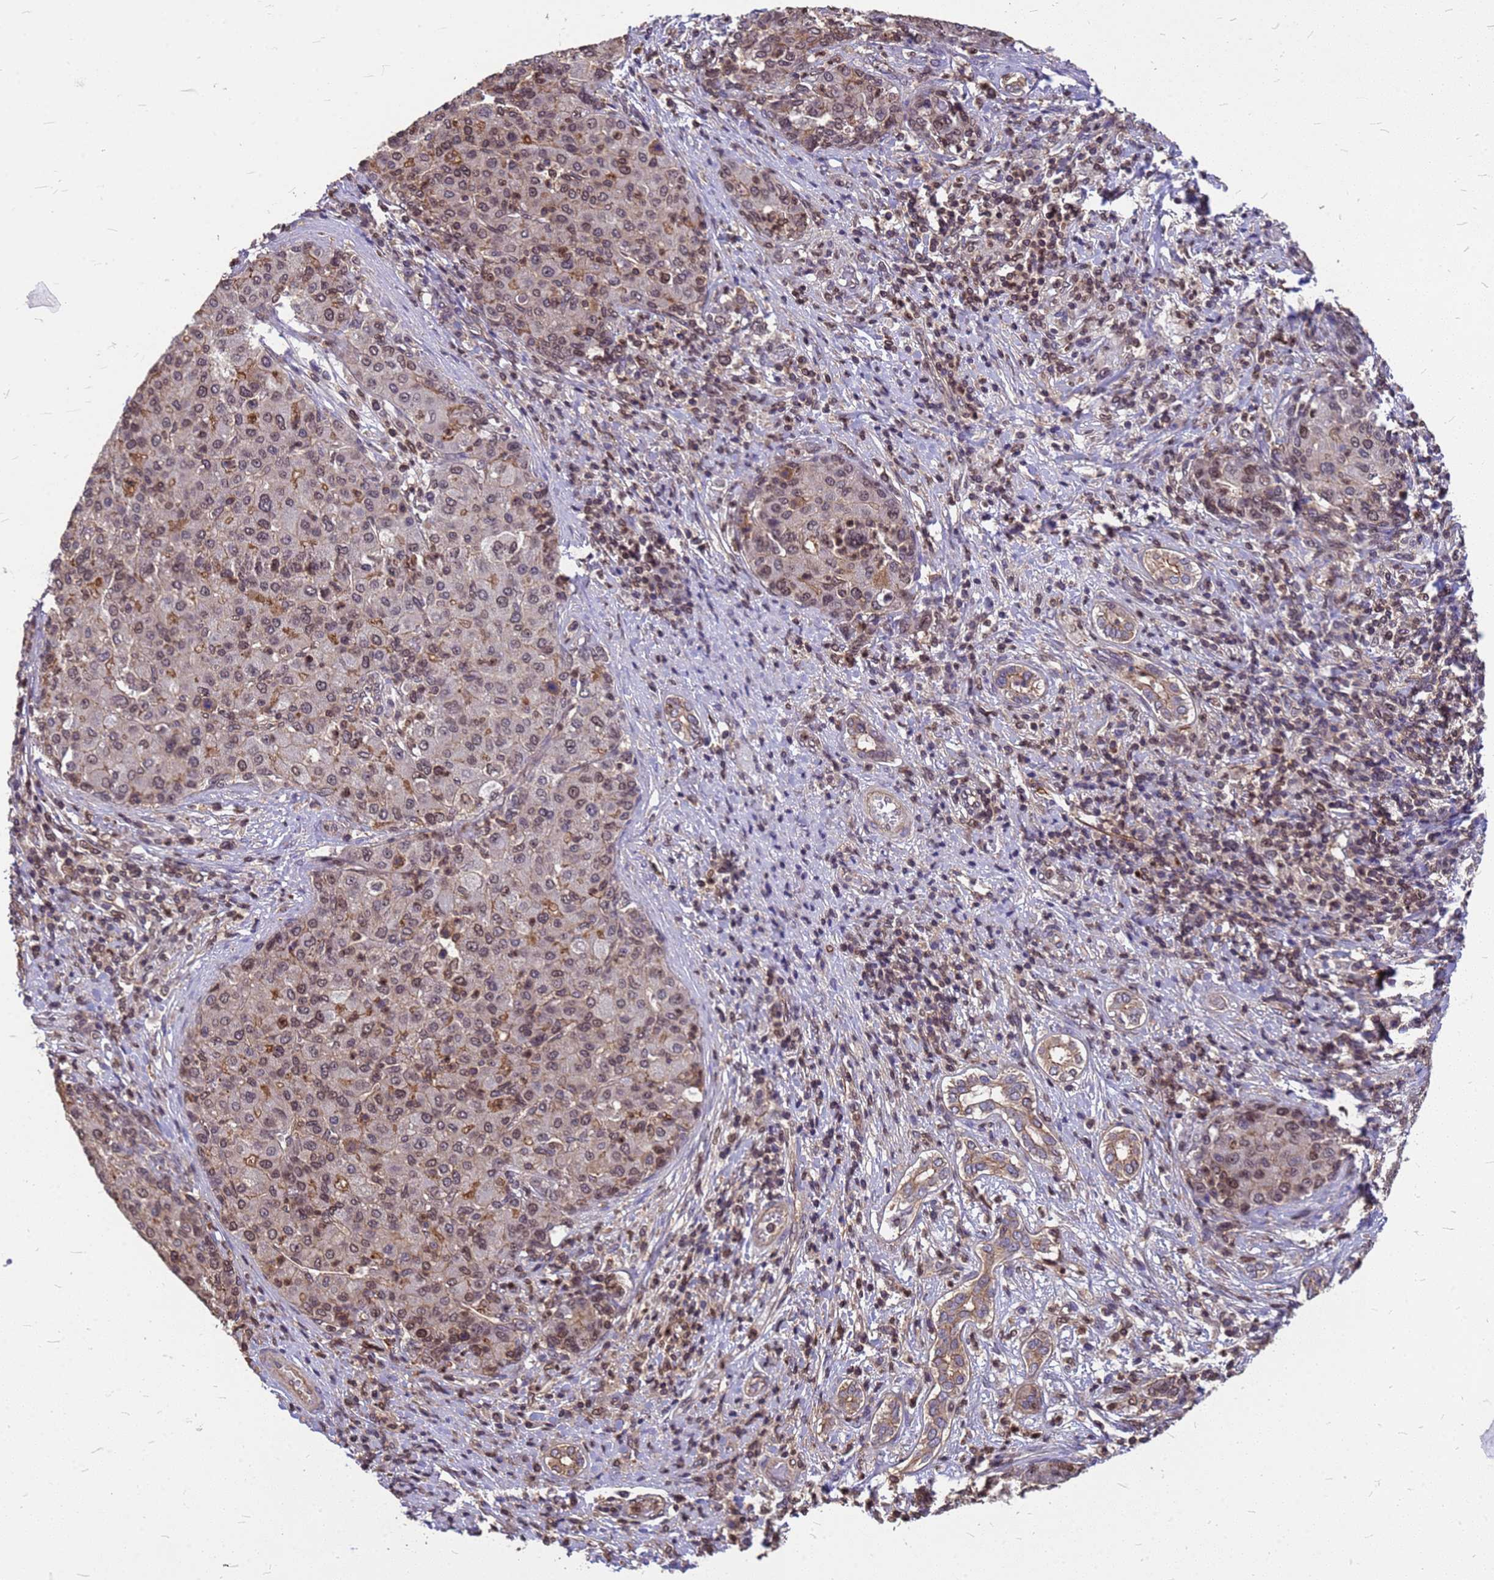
{"staining": {"intensity": "moderate", "quantity": "25%-75%", "location": "cytoplasmic/membranous,nuclear"}, "tissue": "liver cancer", "cell_type": "Tumor cells", "image_type": "cancer", "snomed": [{"axis": "morphology", "description": "Carcinoma, Hepatocellular, NOS"}, {"axis": "topography", "description": "Liver"}], "caption": "The immunohistochemical stain labels moderate cytoplasmic/membranous and nuclear staining in tumor cells of liver cancer (hepatocellular carcinoma) tissue.", "gene": "C1orf35", "patient": {"sex": "male", "age": 65}}